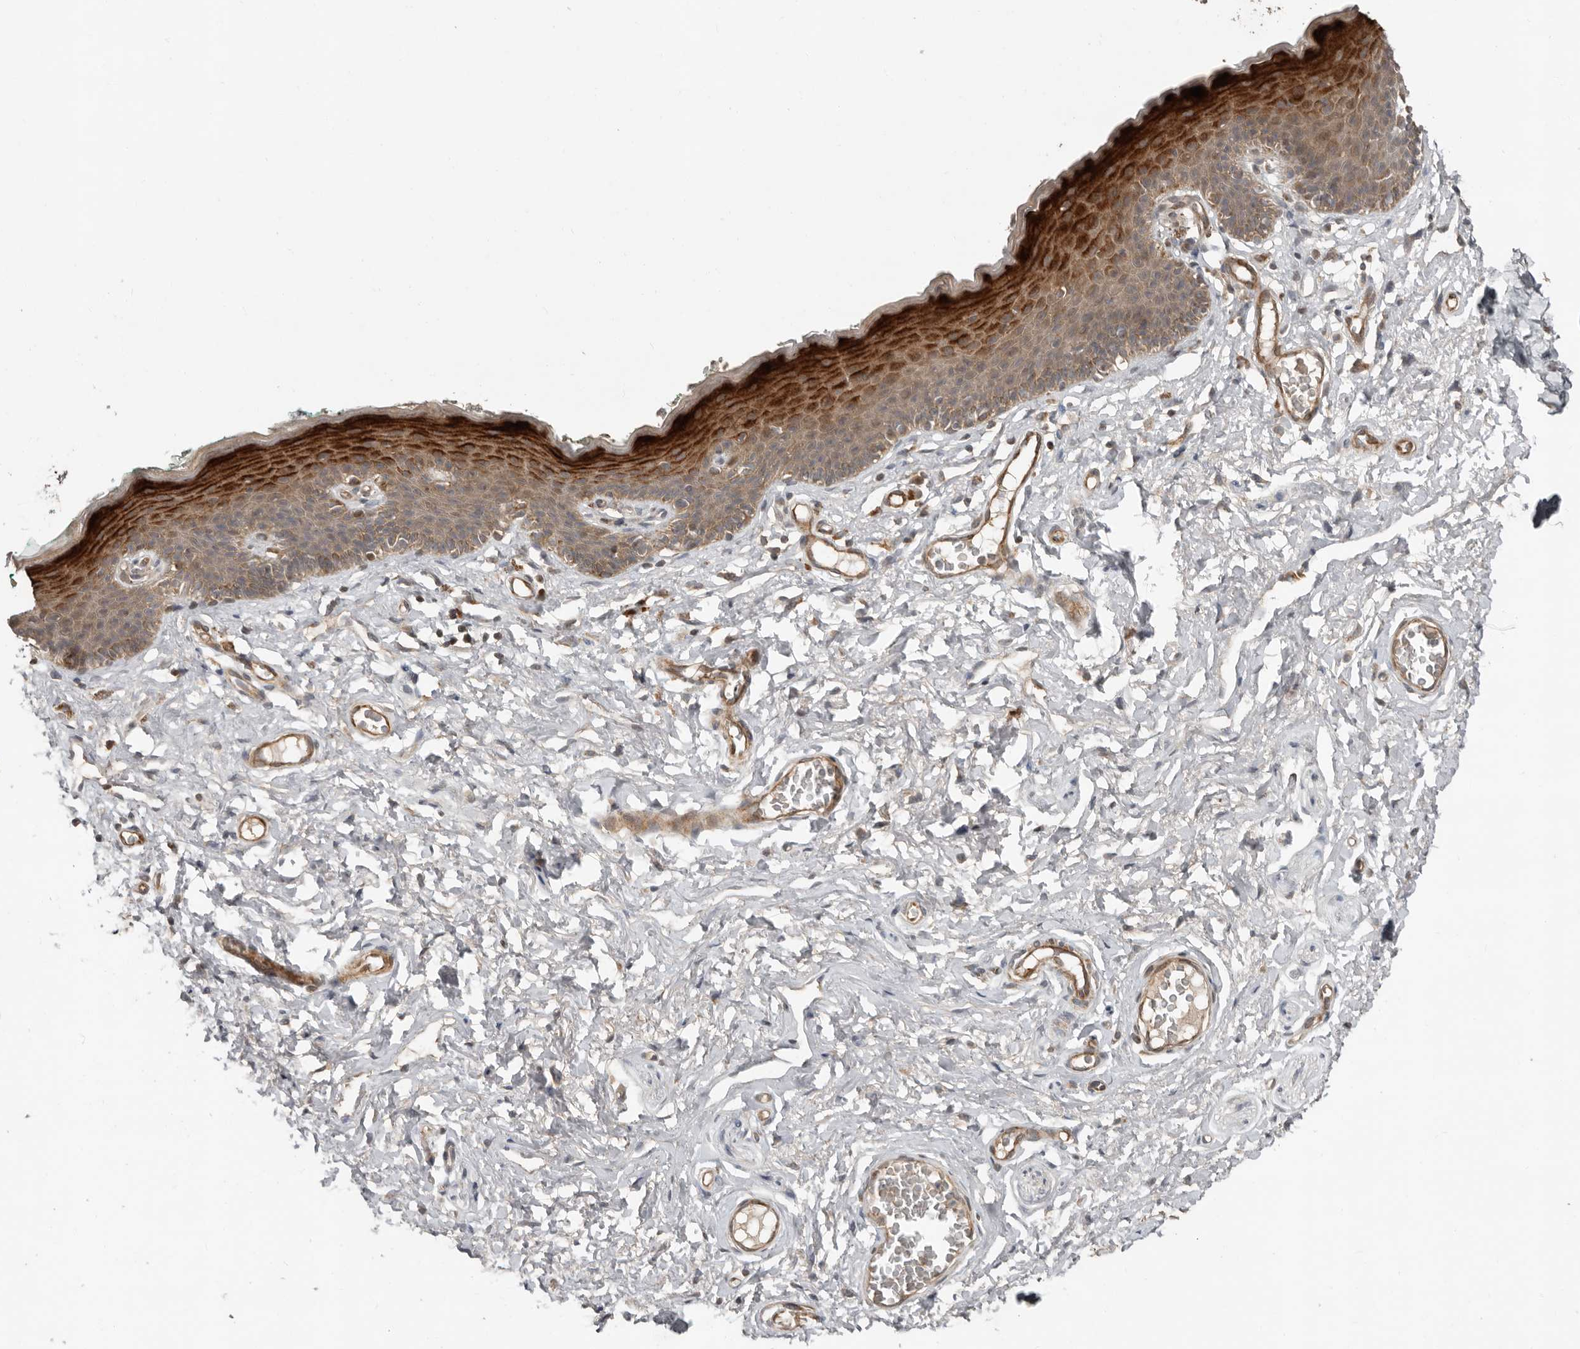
{"staining": {"intensity": "strong", "quantity": ">75%", "location": "cytoplasmic/membranous"}, "tissue": "skin", "cell_type": "Epidermal cells", "image_type": "normal", "snomed": [{"axis": "morphology", "description": "Normal tissue, NOS"}, {"axis": "topography", "description": "Vulva"}], "caption": "IHC histopathology image of unremarkable human skin stained for a protein (brown), which demonstrates high levels of strong cytoplasmic/membranous staining in approximately >75% of epidermal cells.", "gene": "SLC6A7", "patient": {"sex": "female", "age": 66}}